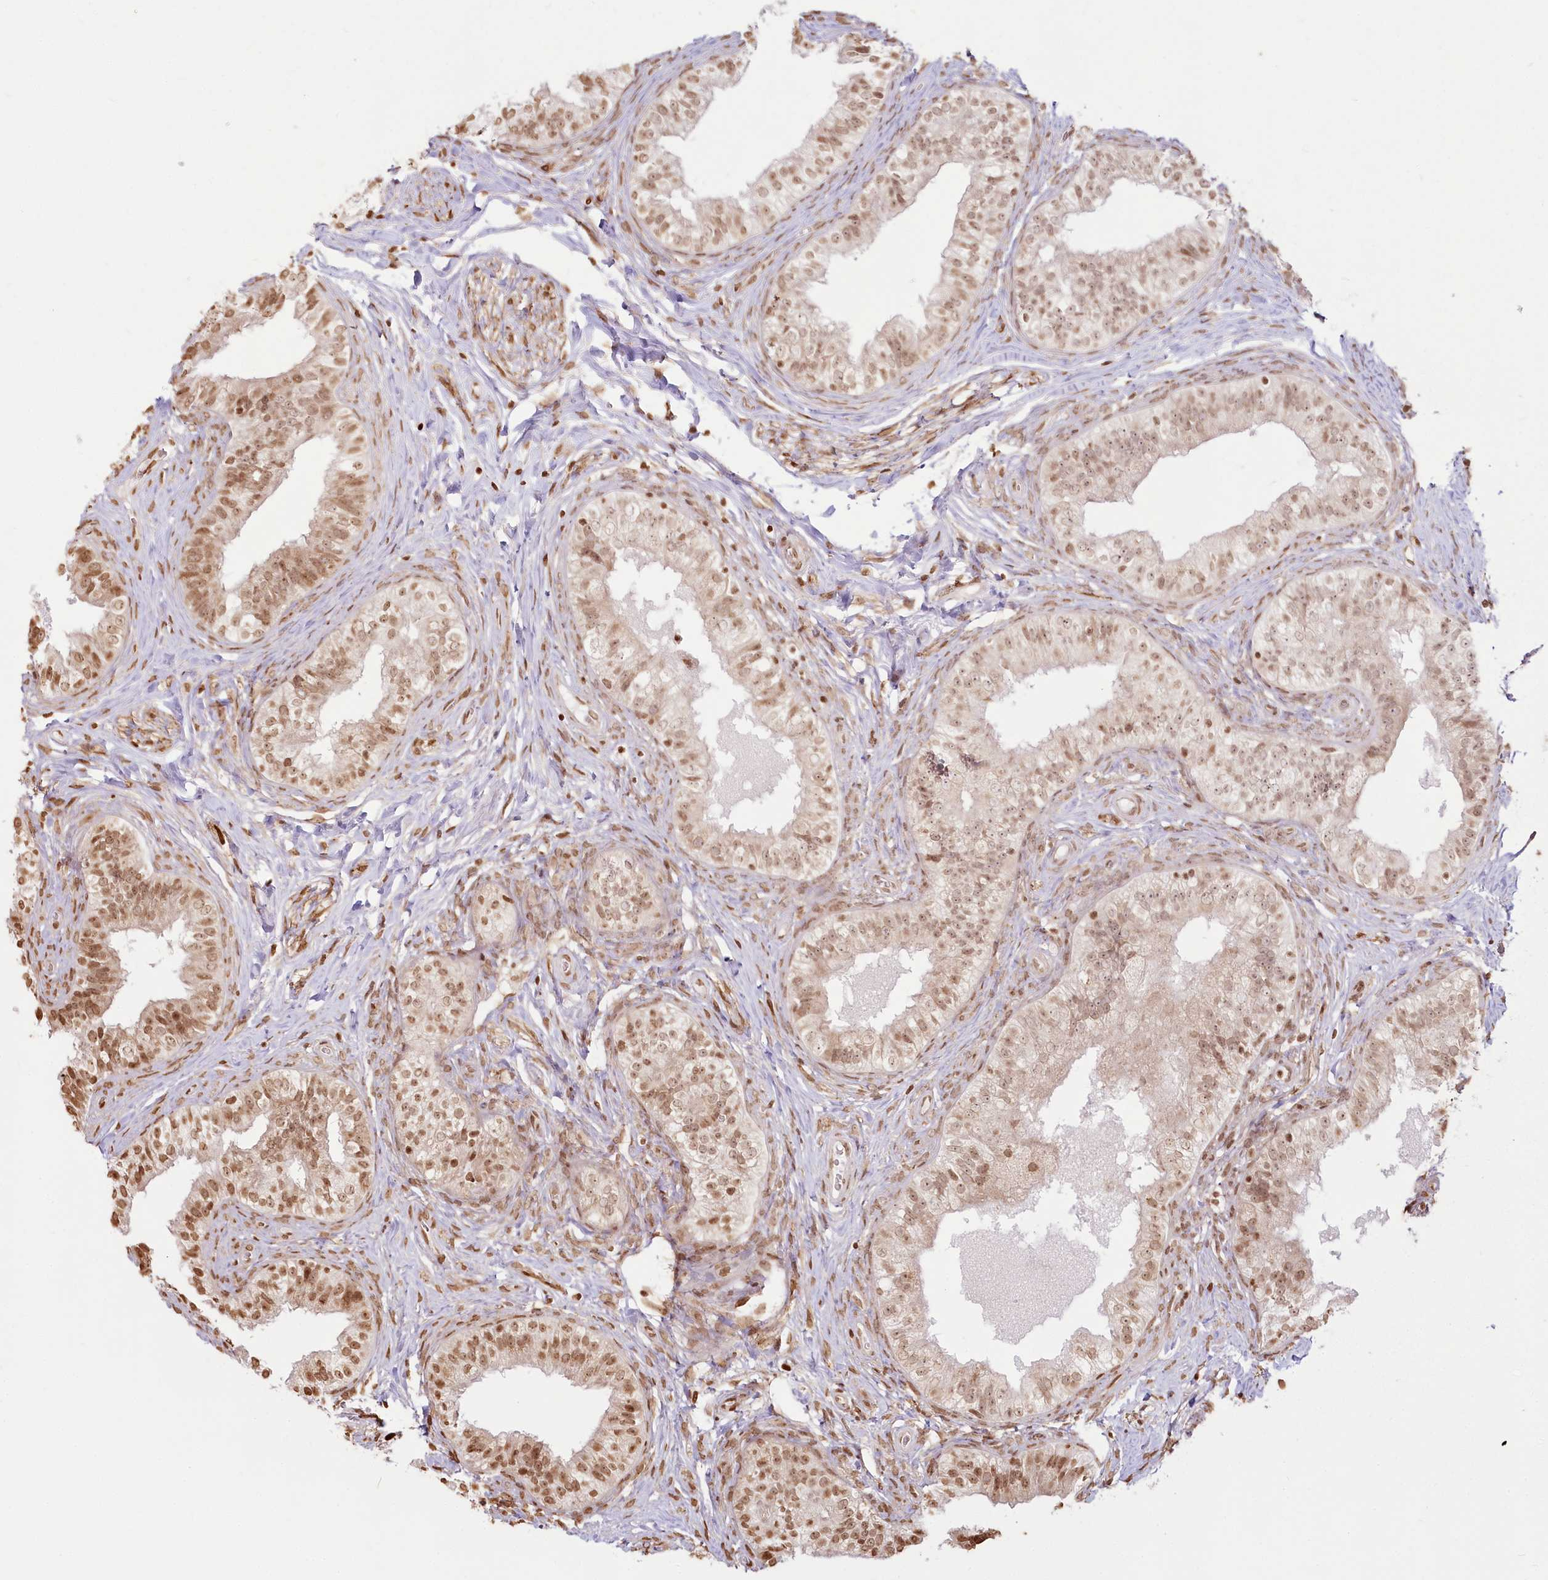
{"staining": {"intensity": "moderate", "quantity": ">75%", "location": "nuclear"}, "tissue": "epididymis", "cell_type": "Glandular cells", "image_type": "normal", "snomed": [{"axis": "morphology", "description": "Normal tissue, NOS"}, {"axis": "topography", "description": "Epididymis"}], "caption": "High-magnification brightfield microscopy of benign epididymis stained with DAB (3,3'-diaminobenzidine) (brown) and counterstained with hematoxylin (blue). glandular cells exhibit moderate nuclear staining is appreciated in about>75% of cells.", "gene": "FAM13A", "patient": {"sex": "male", "age": 49}}